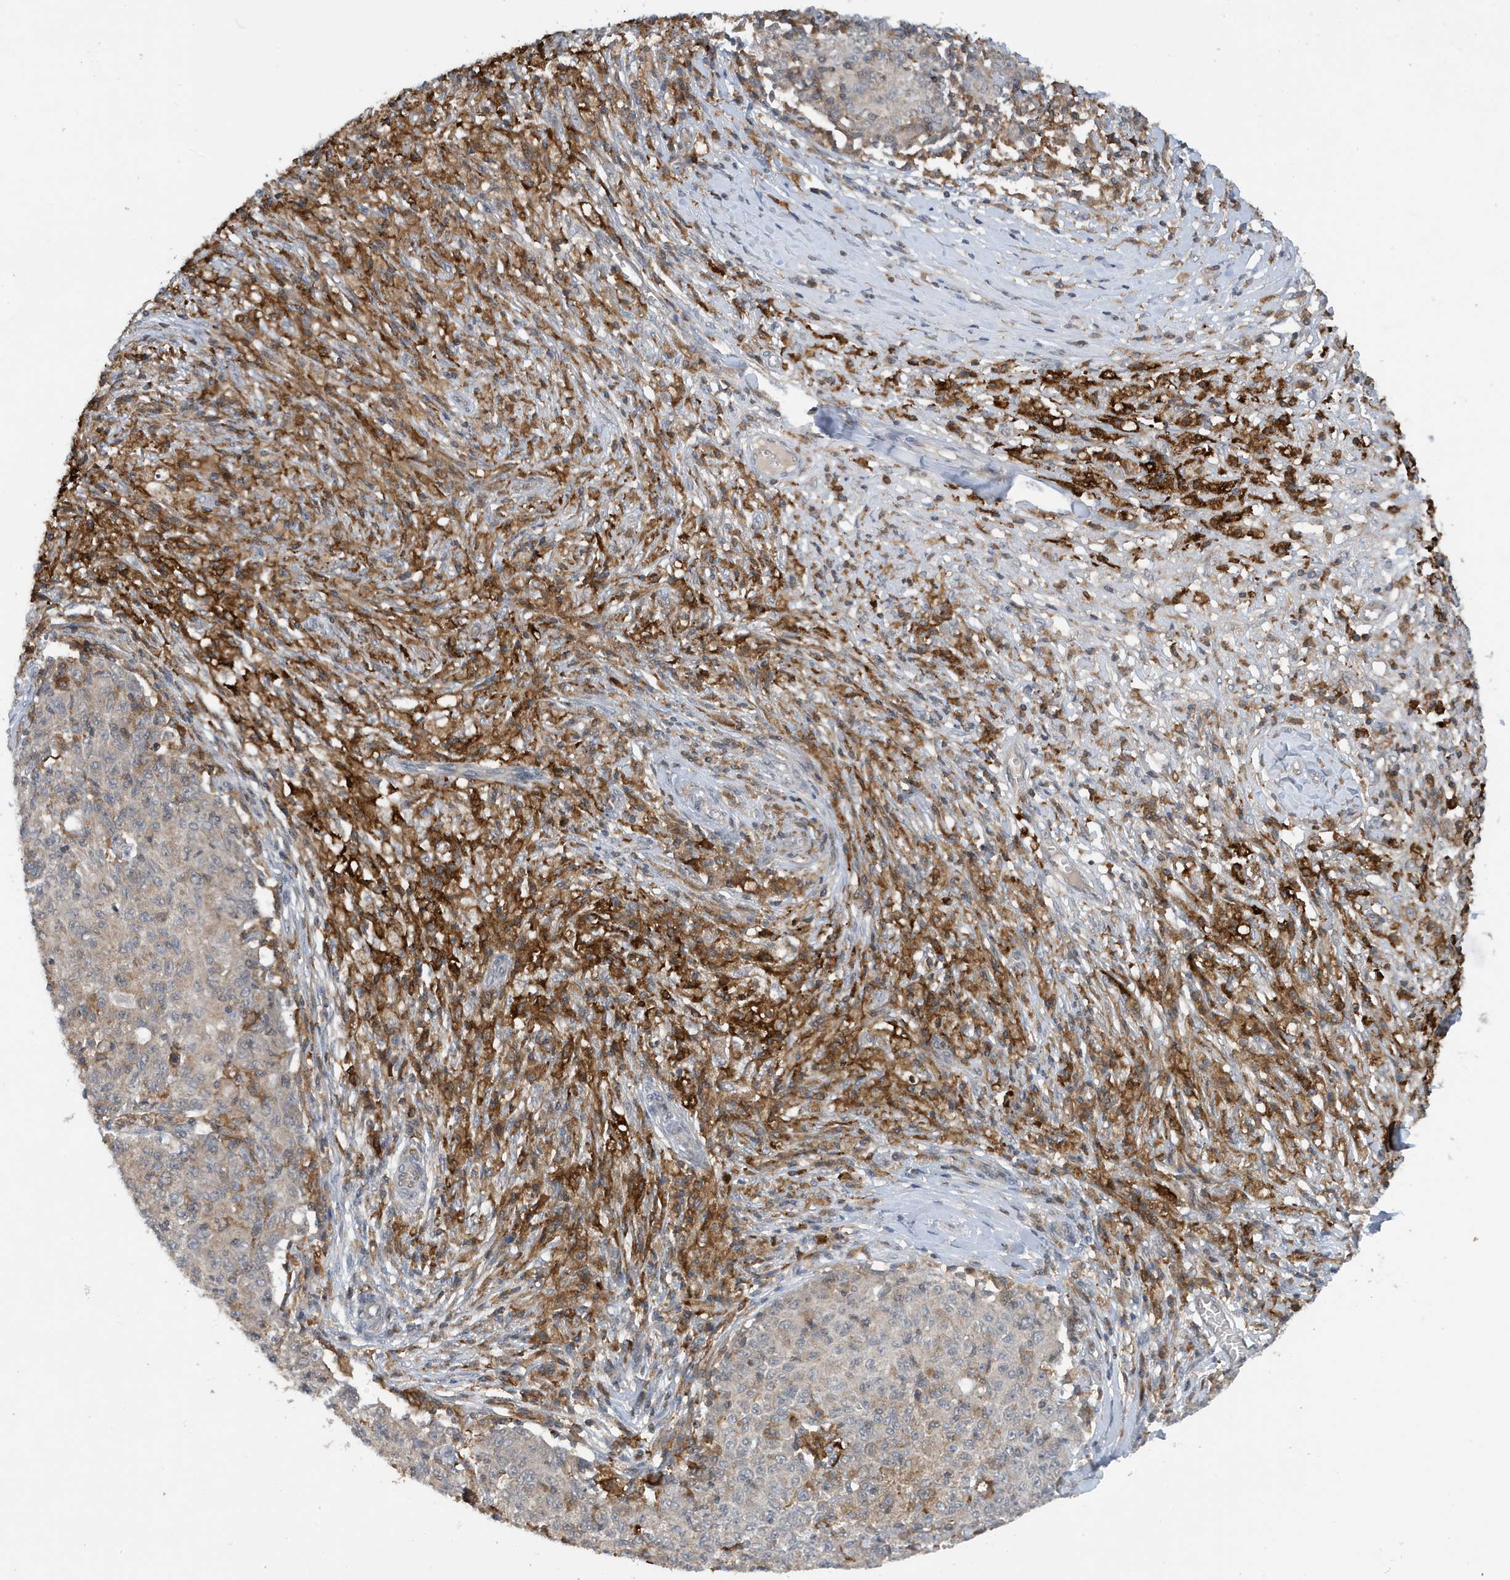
{"staining": {"intensity": "negative", "quantity": "none", "location": "none"}, "tissue": "ovarian cancer", "cell_type": "Tumor cells", "image_type": "cancer", "snomed": [{"axis": "morphology", "description": "Carcinoma, endometroid"}, {"axis": "topography", "description": "Ovary"}], "caption": "High magnification brightfield microscopy of ovarian cancer stained with DAB (3,3'-diaminobenzidine) (brown) and counterstained with hematoxylin (blue): tumor cells show no significant expression.", "gene": "NSUN3", "patient": {"sex": "female", "age": 42}}